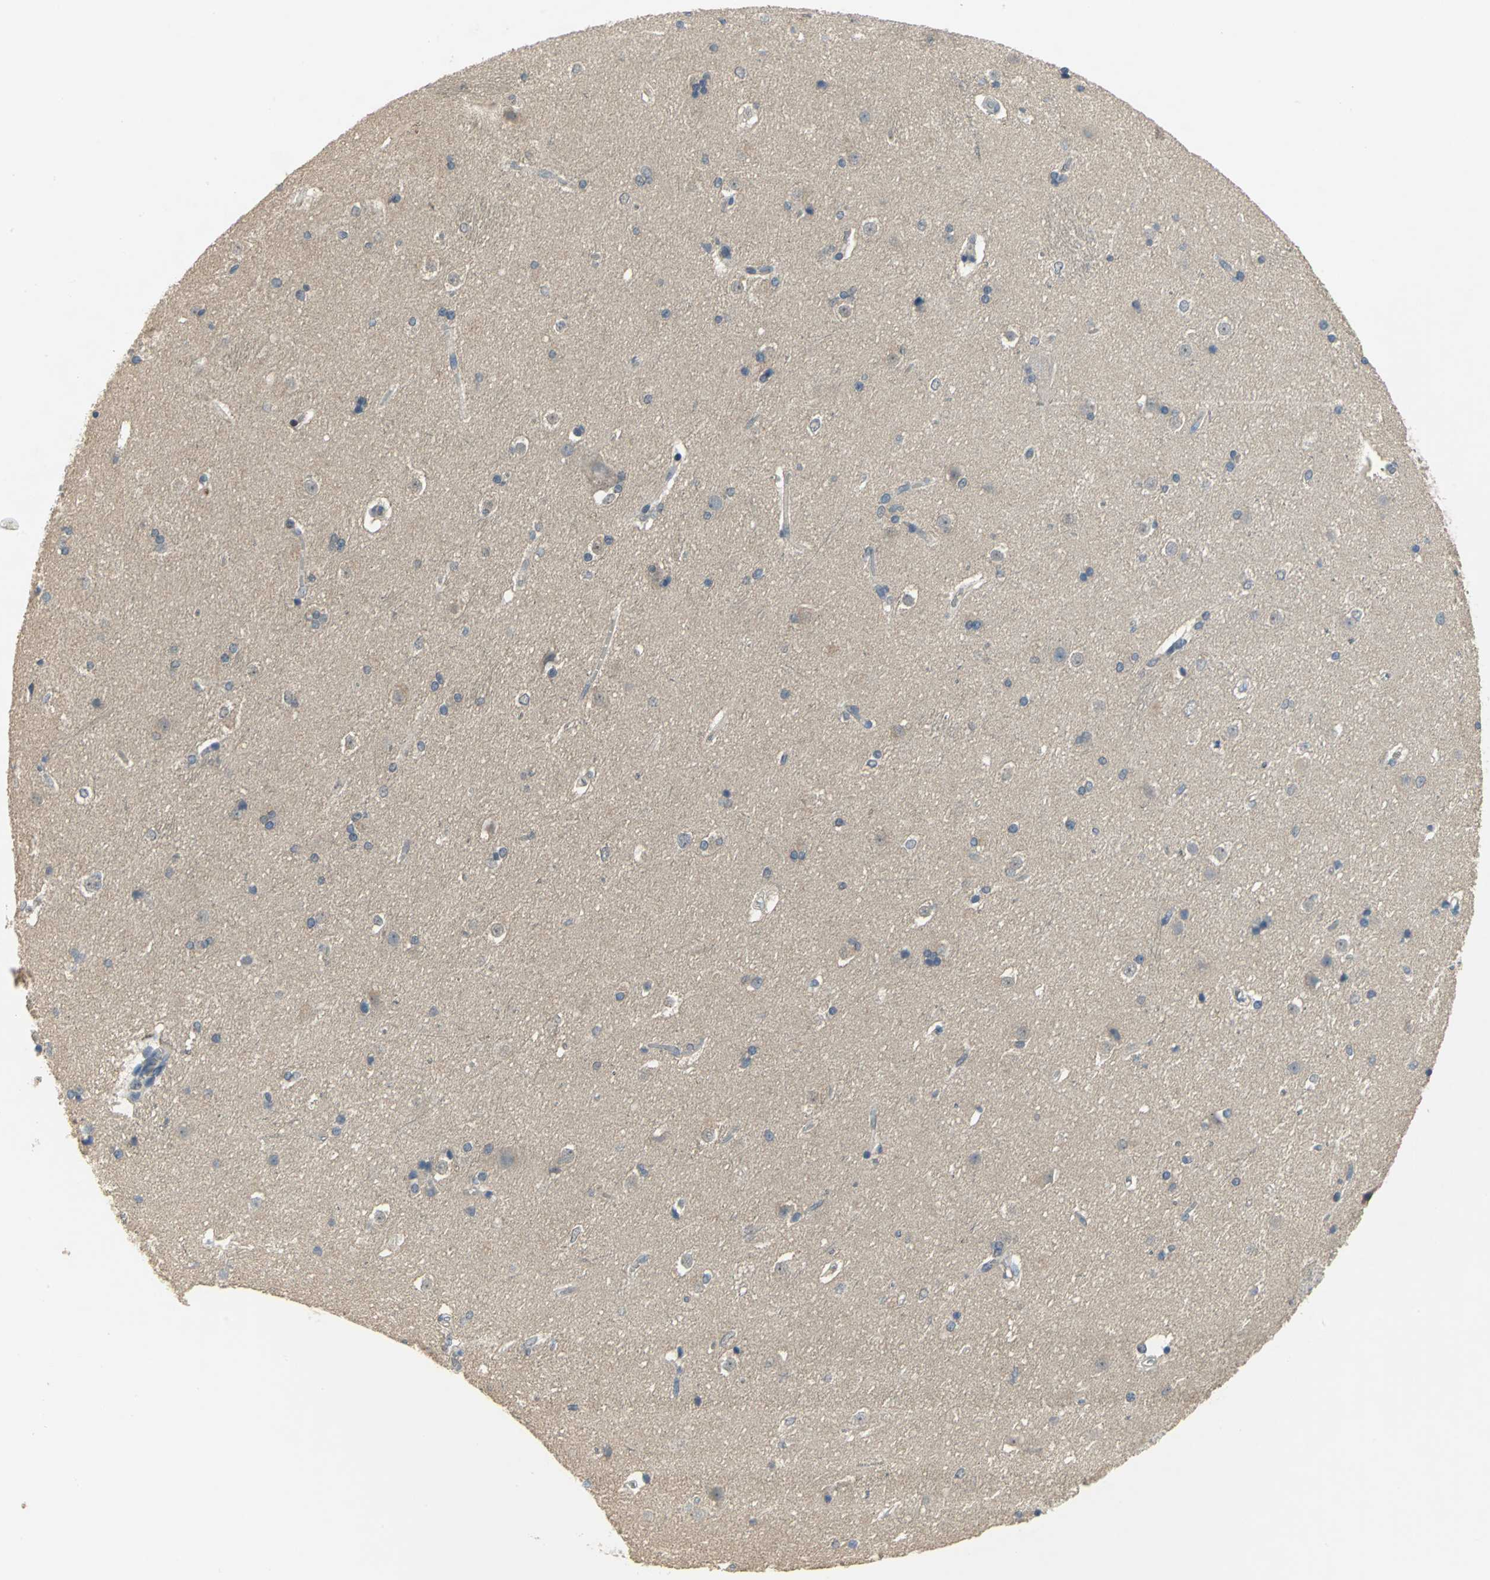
{"staining": {"intensity": "negative", "quantity": "none", "location": "none"}, "tissue": "caudate", "cell_type": "Glial cells", "image_type": "normal", "snomed": [{"axis": "morphology", "description": "Normal tissue, NOS"}, {"axis": "topography", "description": "Lateral ventricle wall"}], "caption": "The image exhibits no staining of glial cells in normal caudate.", "gene": "DLGAP5", "patient": {"sex": "female", "age": 19}}